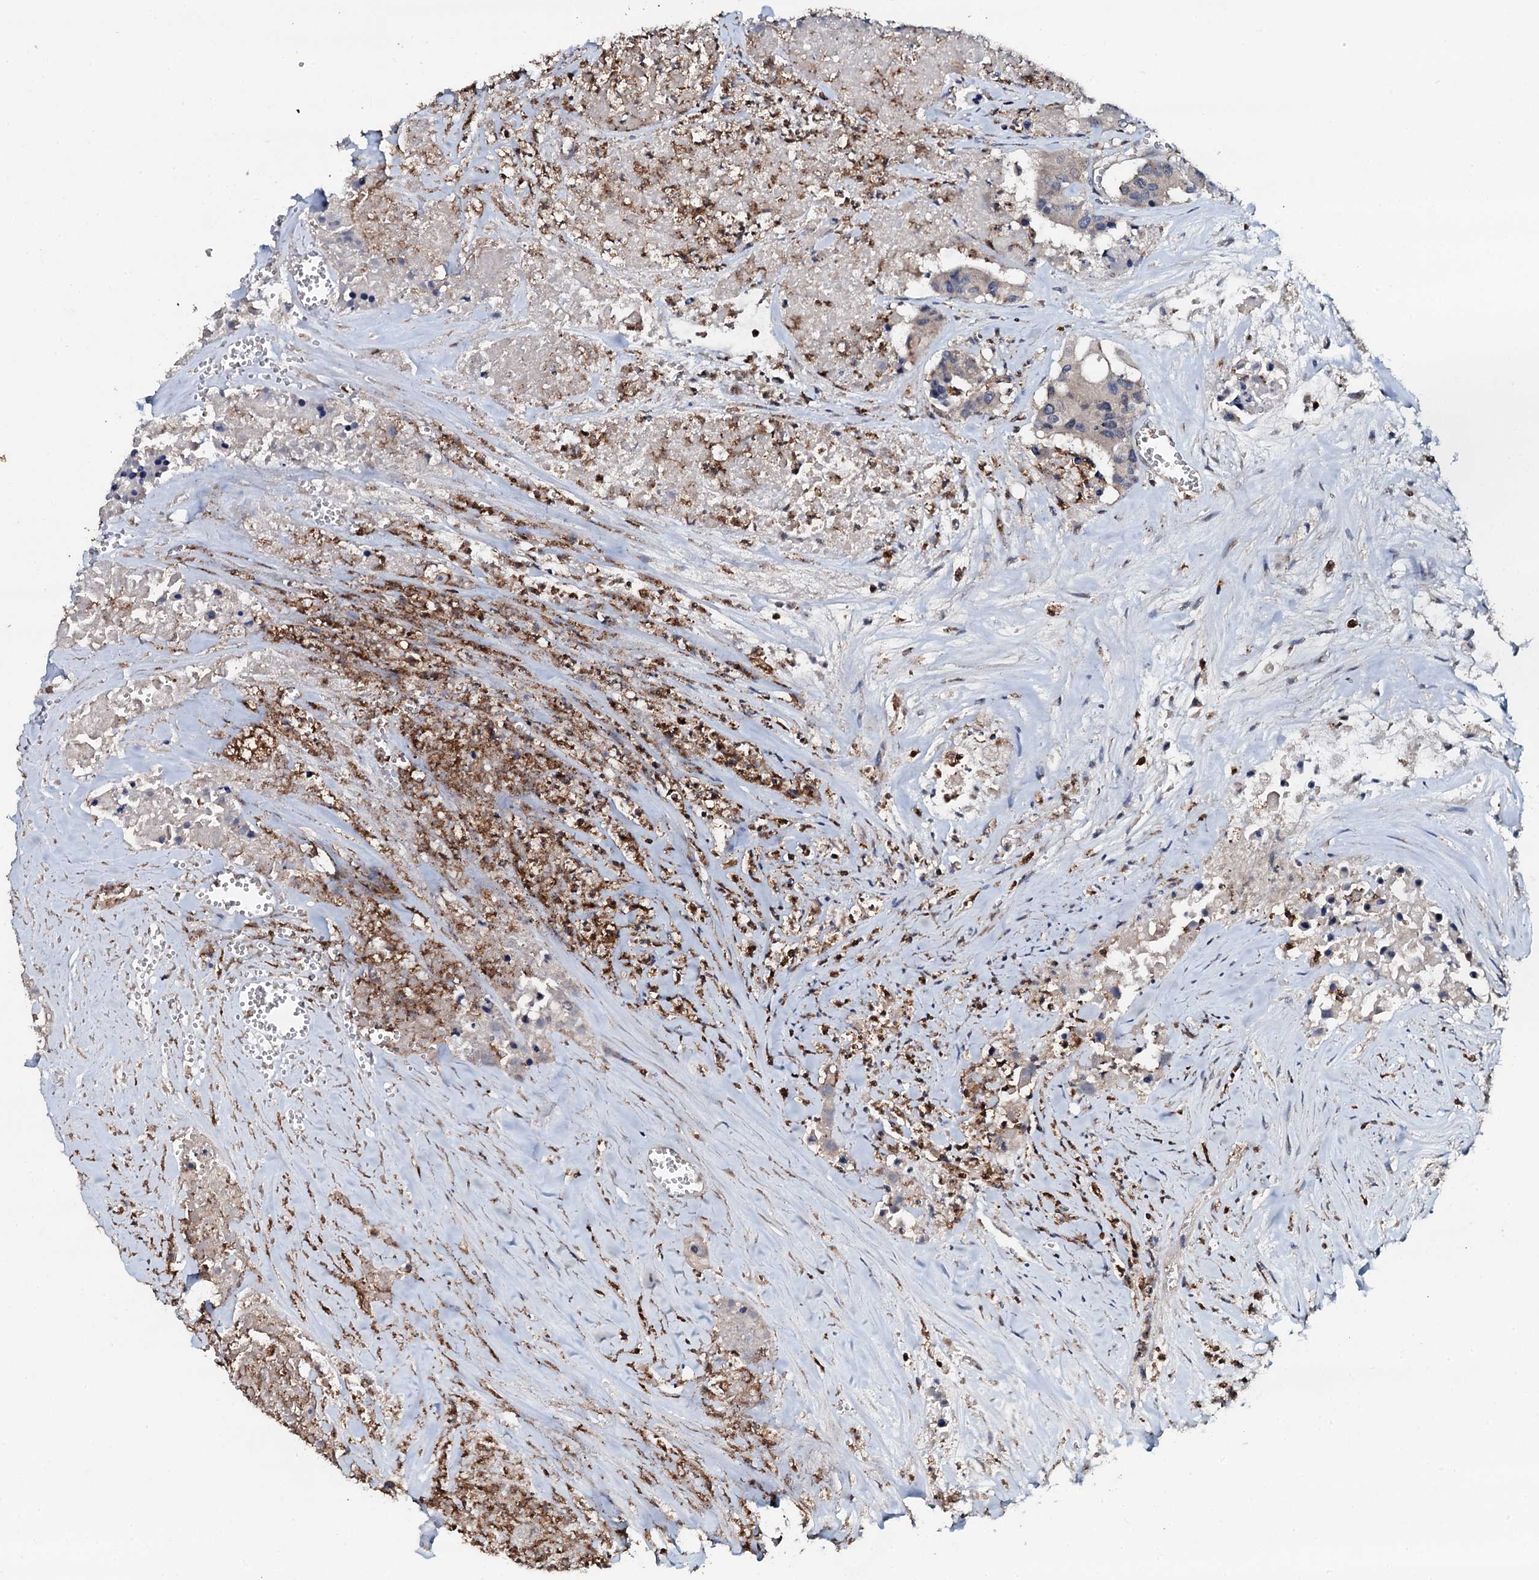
{"staining": {"intensity": "negative", "quantity": "none", "location": "none"}, "tissue": "colorectal cancer", "cell_type": "Tumor cells", "image_type": "cancer", "snomed": [{"axis": "morphology", "description": "Adenocarcinoma, NOS"}, {"axis": "topography", "description": "Colon"}], "caption": "Tumor cells are negative for brown protein staining in colorectal adenocarcinoma. (DAB (3,3'-diaminobenzidine) immunohistochemistry with hematoxylin counter stain).", "gene": "GRK2", "patient": {"sex": "male", "age": 77}}